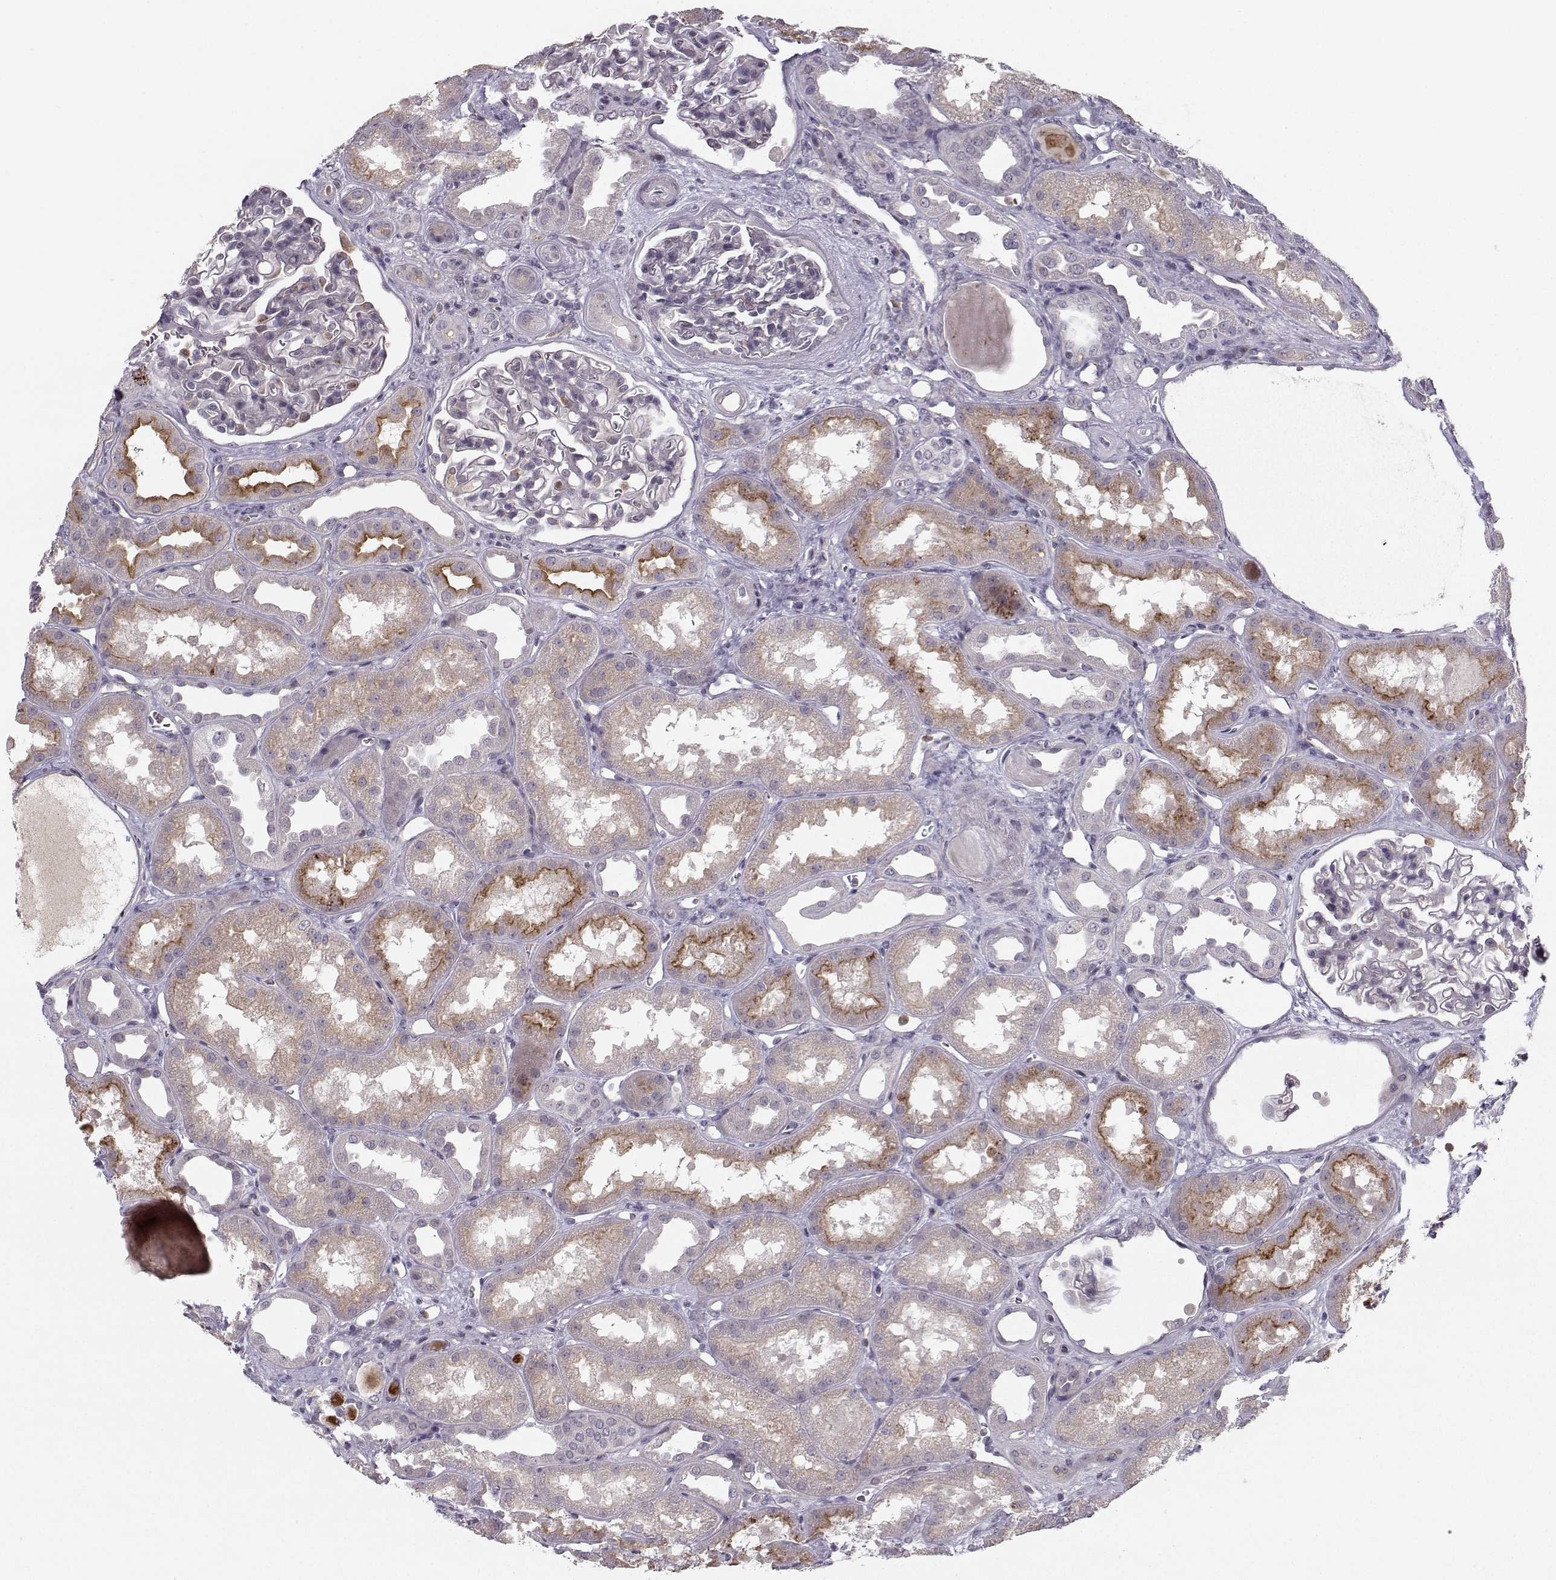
{"staining": {"intensity": "negative", "quantity": "none", "location": "none"}, "tissue": "kidney", "cell_type": "Cells in glomeruli", "image_type": "normal", "snomed": [{"axis": "morphology", "description": "Normal tissue, NOS"}, {"axis": "topography", "description": "Kidney"}], "caption": "DAB immunohistochemical staining of normal human kidney exhibits no significant positivity in cells in glomeruli.", "gene": "OPRD1", "patient": {"sex": "male", "age": 61}}